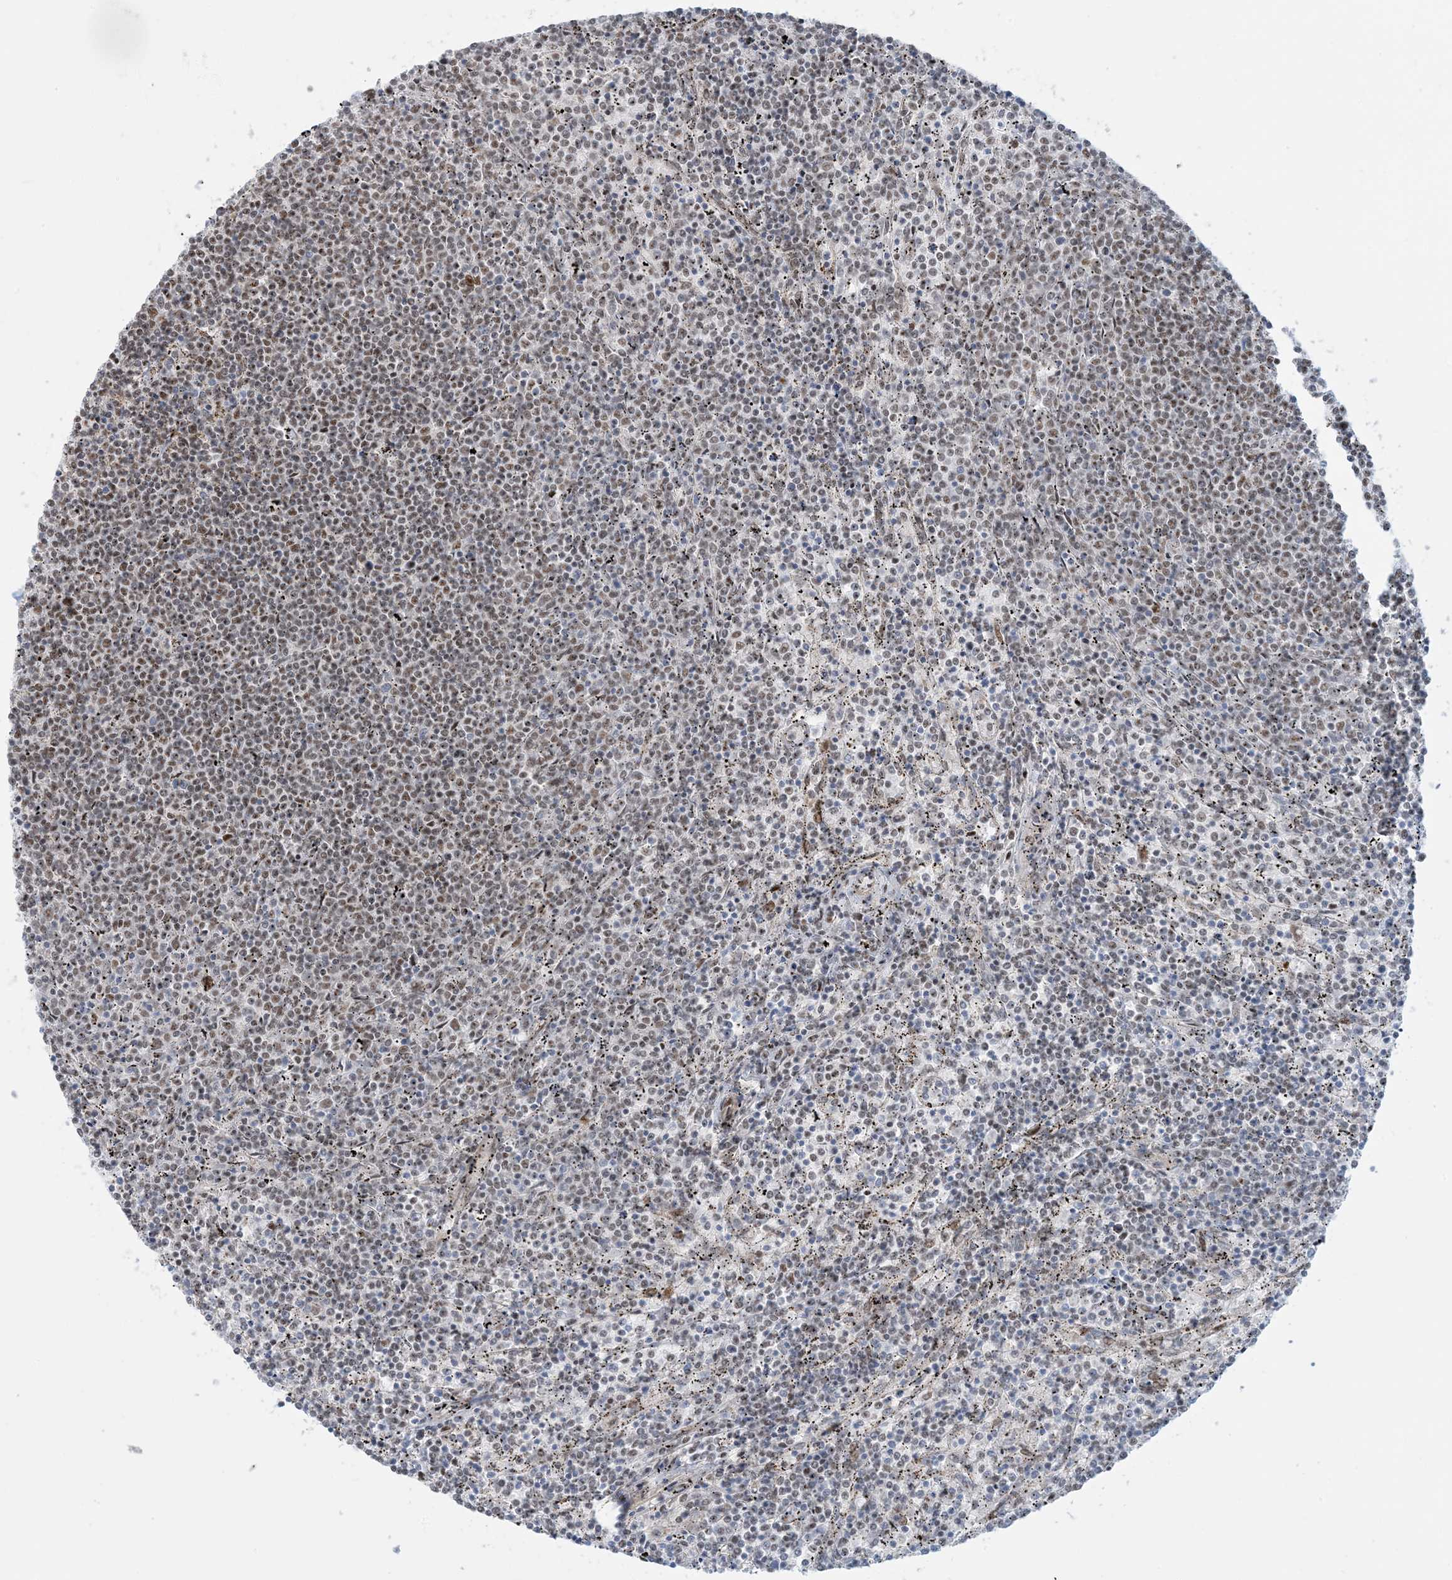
{"staining": {"intensity": "weak", "quantity": ">75%", "location": "nuclear"}, "tissue": "lymphoma", "cell_type": "Tumor cells", "image_type": "cancer", "snomed": [{"axis": "morphology", "description": "Malignant lymphoma, non-Hodgkin's type, Low grade"}, {"axis": "topography", "description": "Spleen"}], "caption": "Lymphoma stained for a protein reveals weak nuclear positivity in tumor cells.", "gene": "ECT2L", "patient": {"sex": "female", "age": 50}}